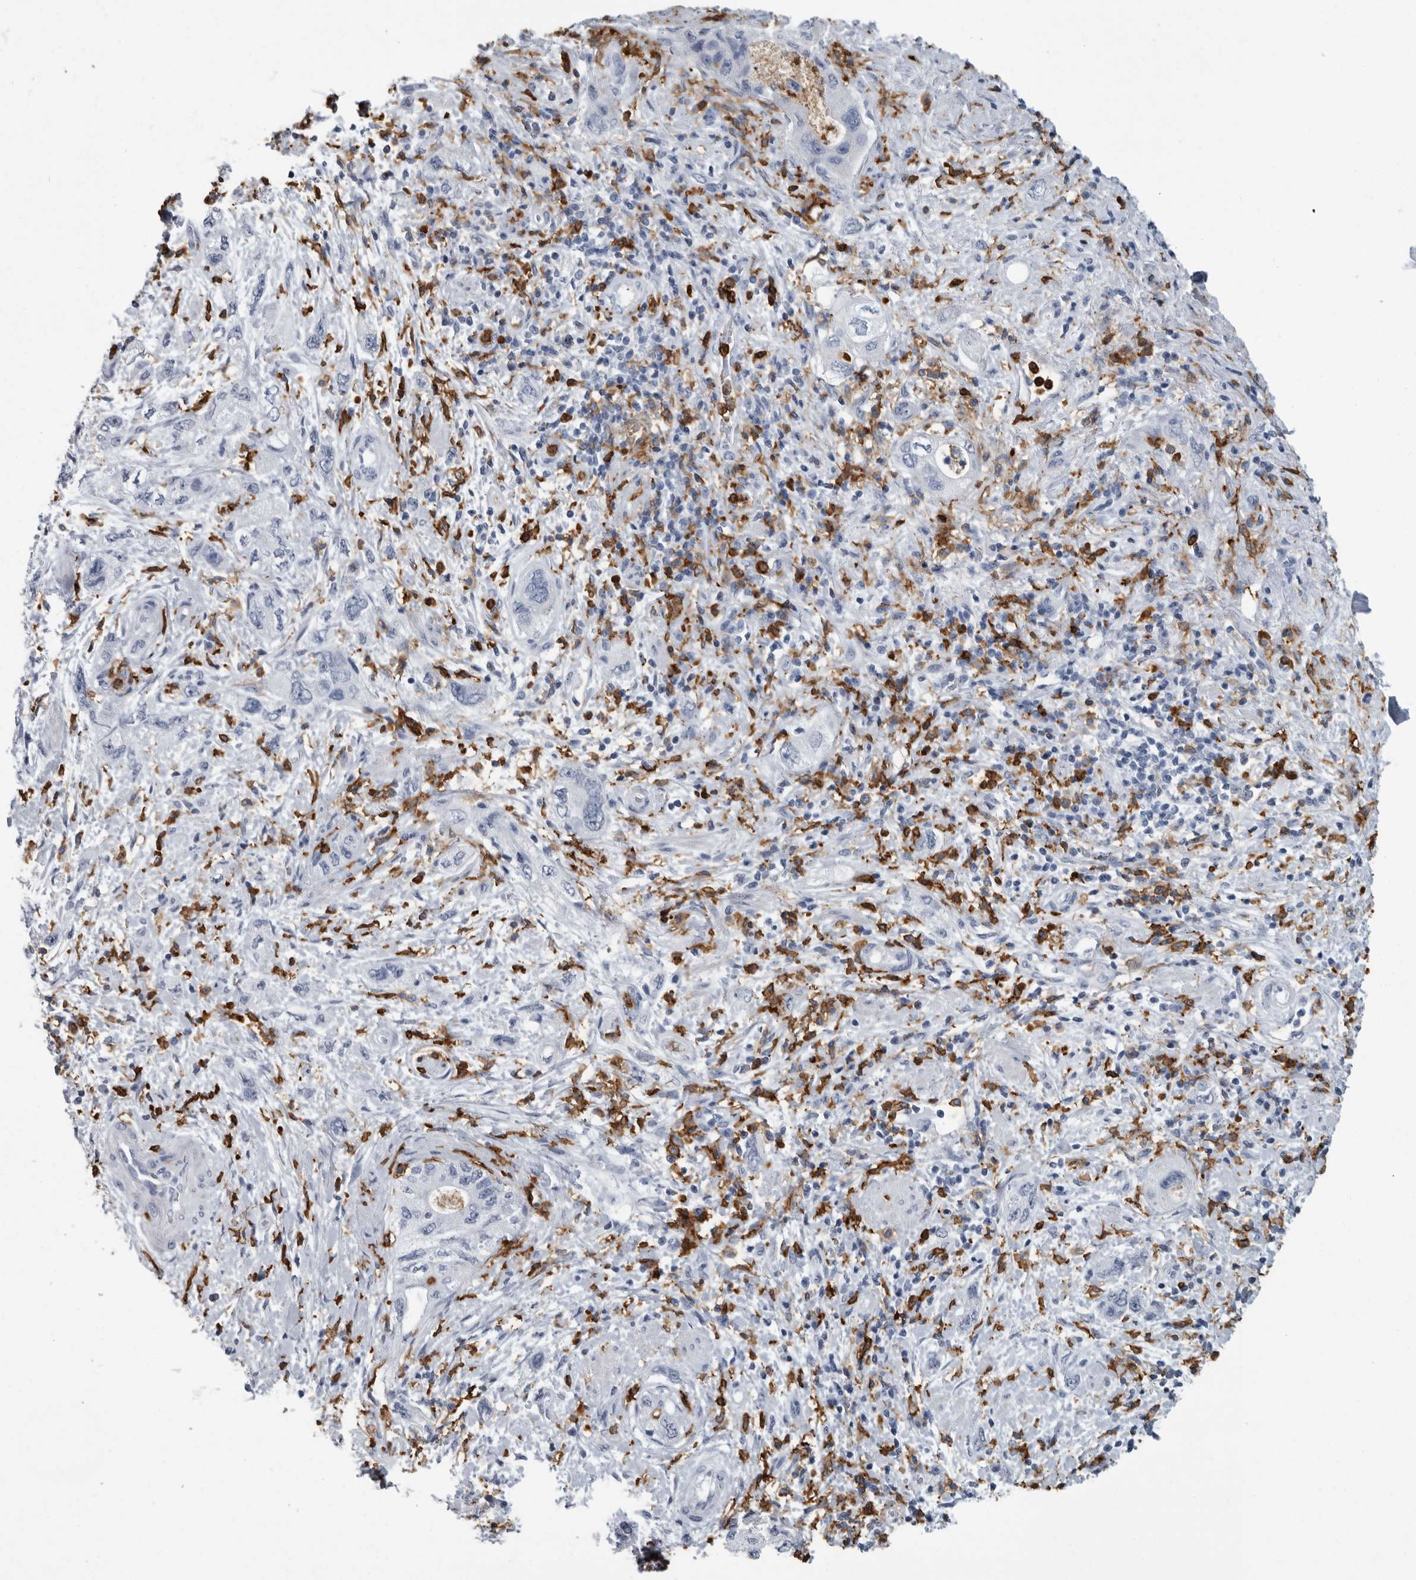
{"staining": {"intensity": "negative", "quantity": "none", "location": "none"}, "tissue": "pancreatic cancer", "cell_type": "Tumor cells", "image_type": "cancer", "snomed": [{"axis": "morphology", "description": "Adenocarcinoma, NOS"}, {"axis": "topography", "description": "Pancreas"}], "caption": "Protein analysis of pancreatic adenocarcinoma reveals no significant expression in tumor cells.", "gene": "FCER1G", "patient": {"sex": "female", "age": 73}}